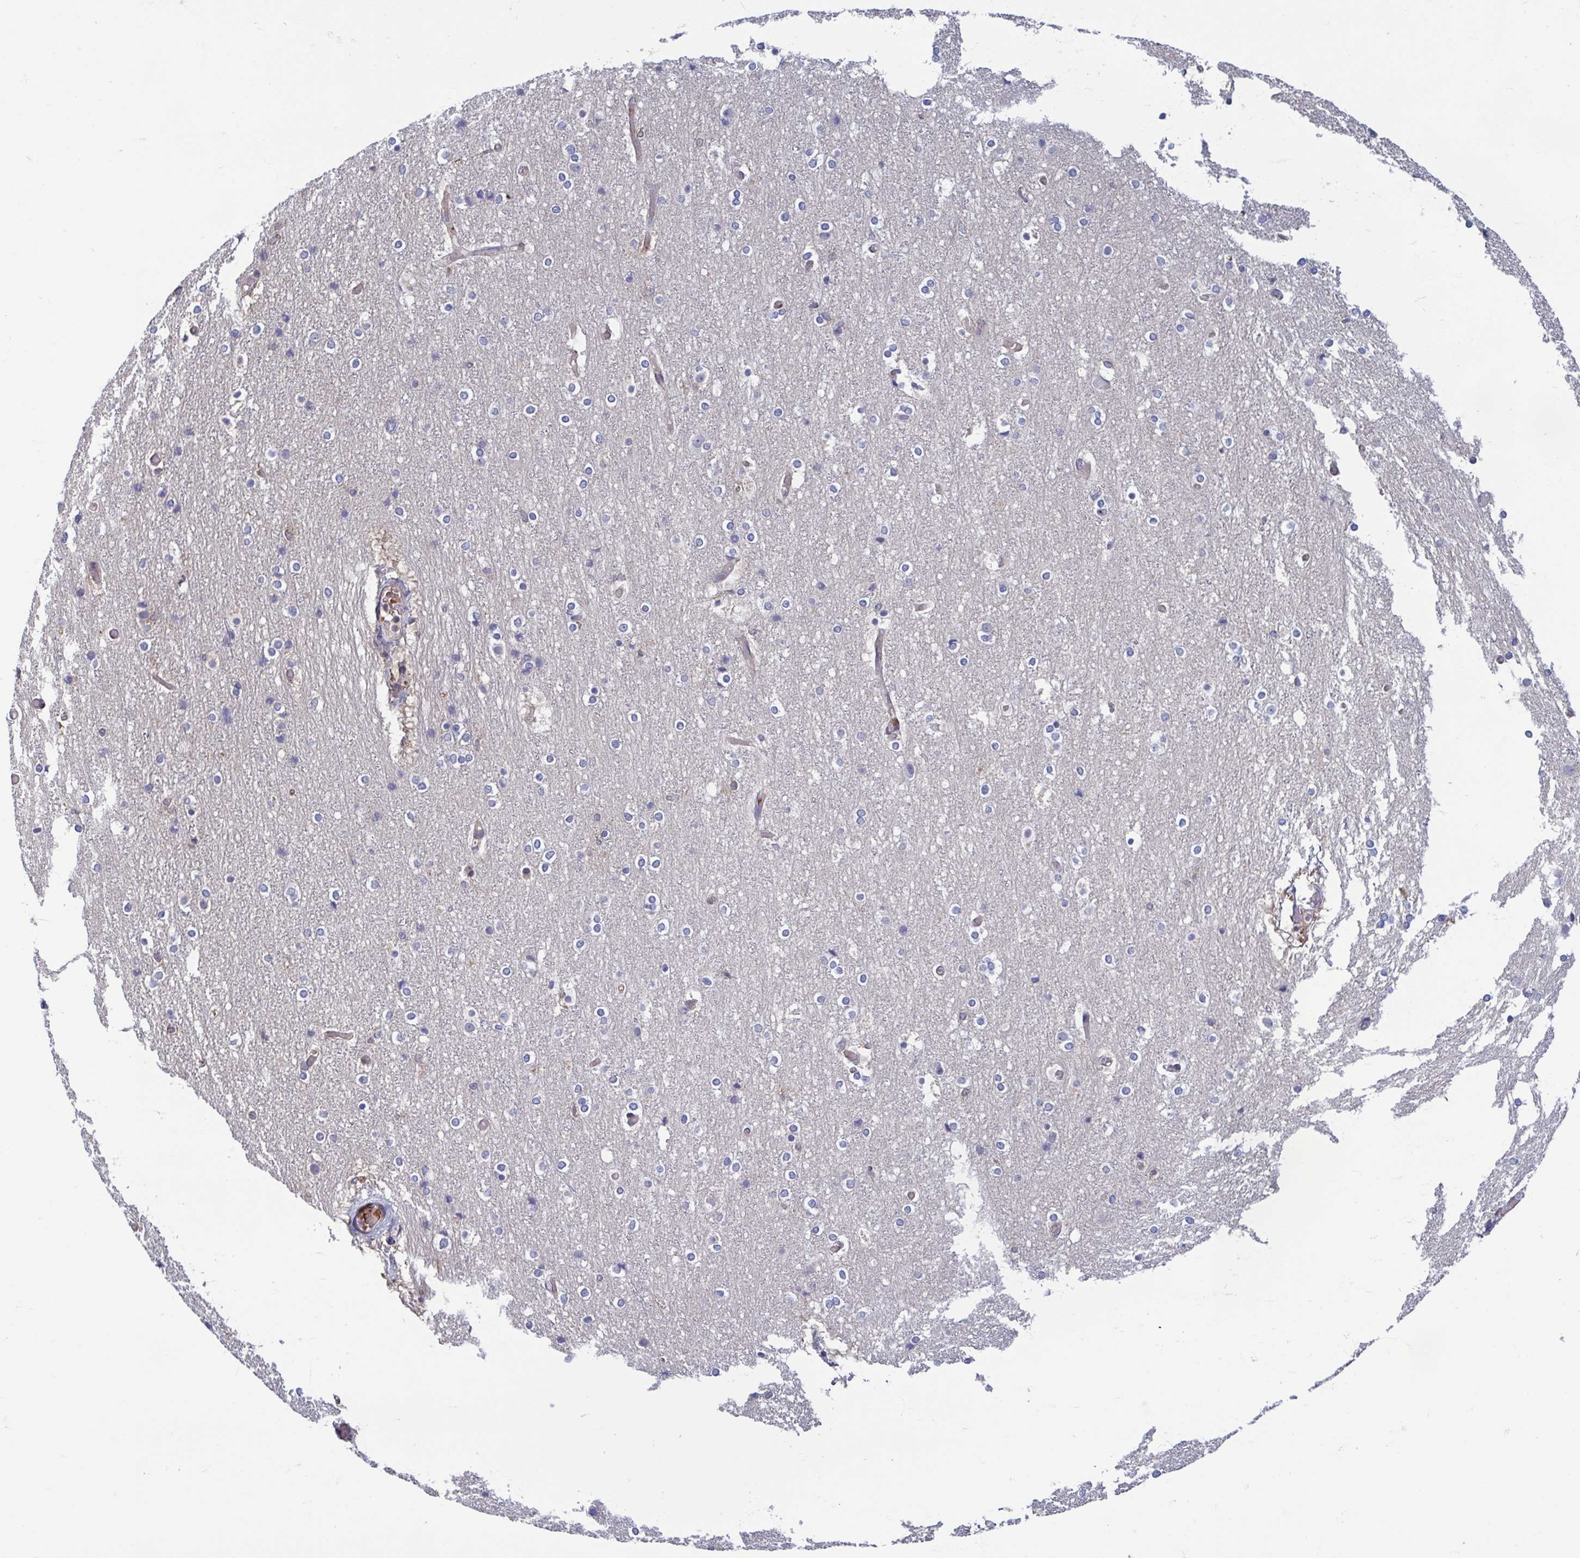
{"staining": {"intensity": "negative", "quantity": "none", "location": "none"}, "tissue": "cerebral cortex", "cell_type": "Endothelial cells", "image_type": "normal", "snomed": [{"axis": "morphology", "description": "Normal tissue, NOS"}, {"axis": "topography", "description": "Cerebral cortex"}], "caption": "IHC of unremarkable cerebral cortex exhibits no positivity in endothelial cells.", "gene": "LRRC38", "patient": {"sex": "female", "age": 52}}